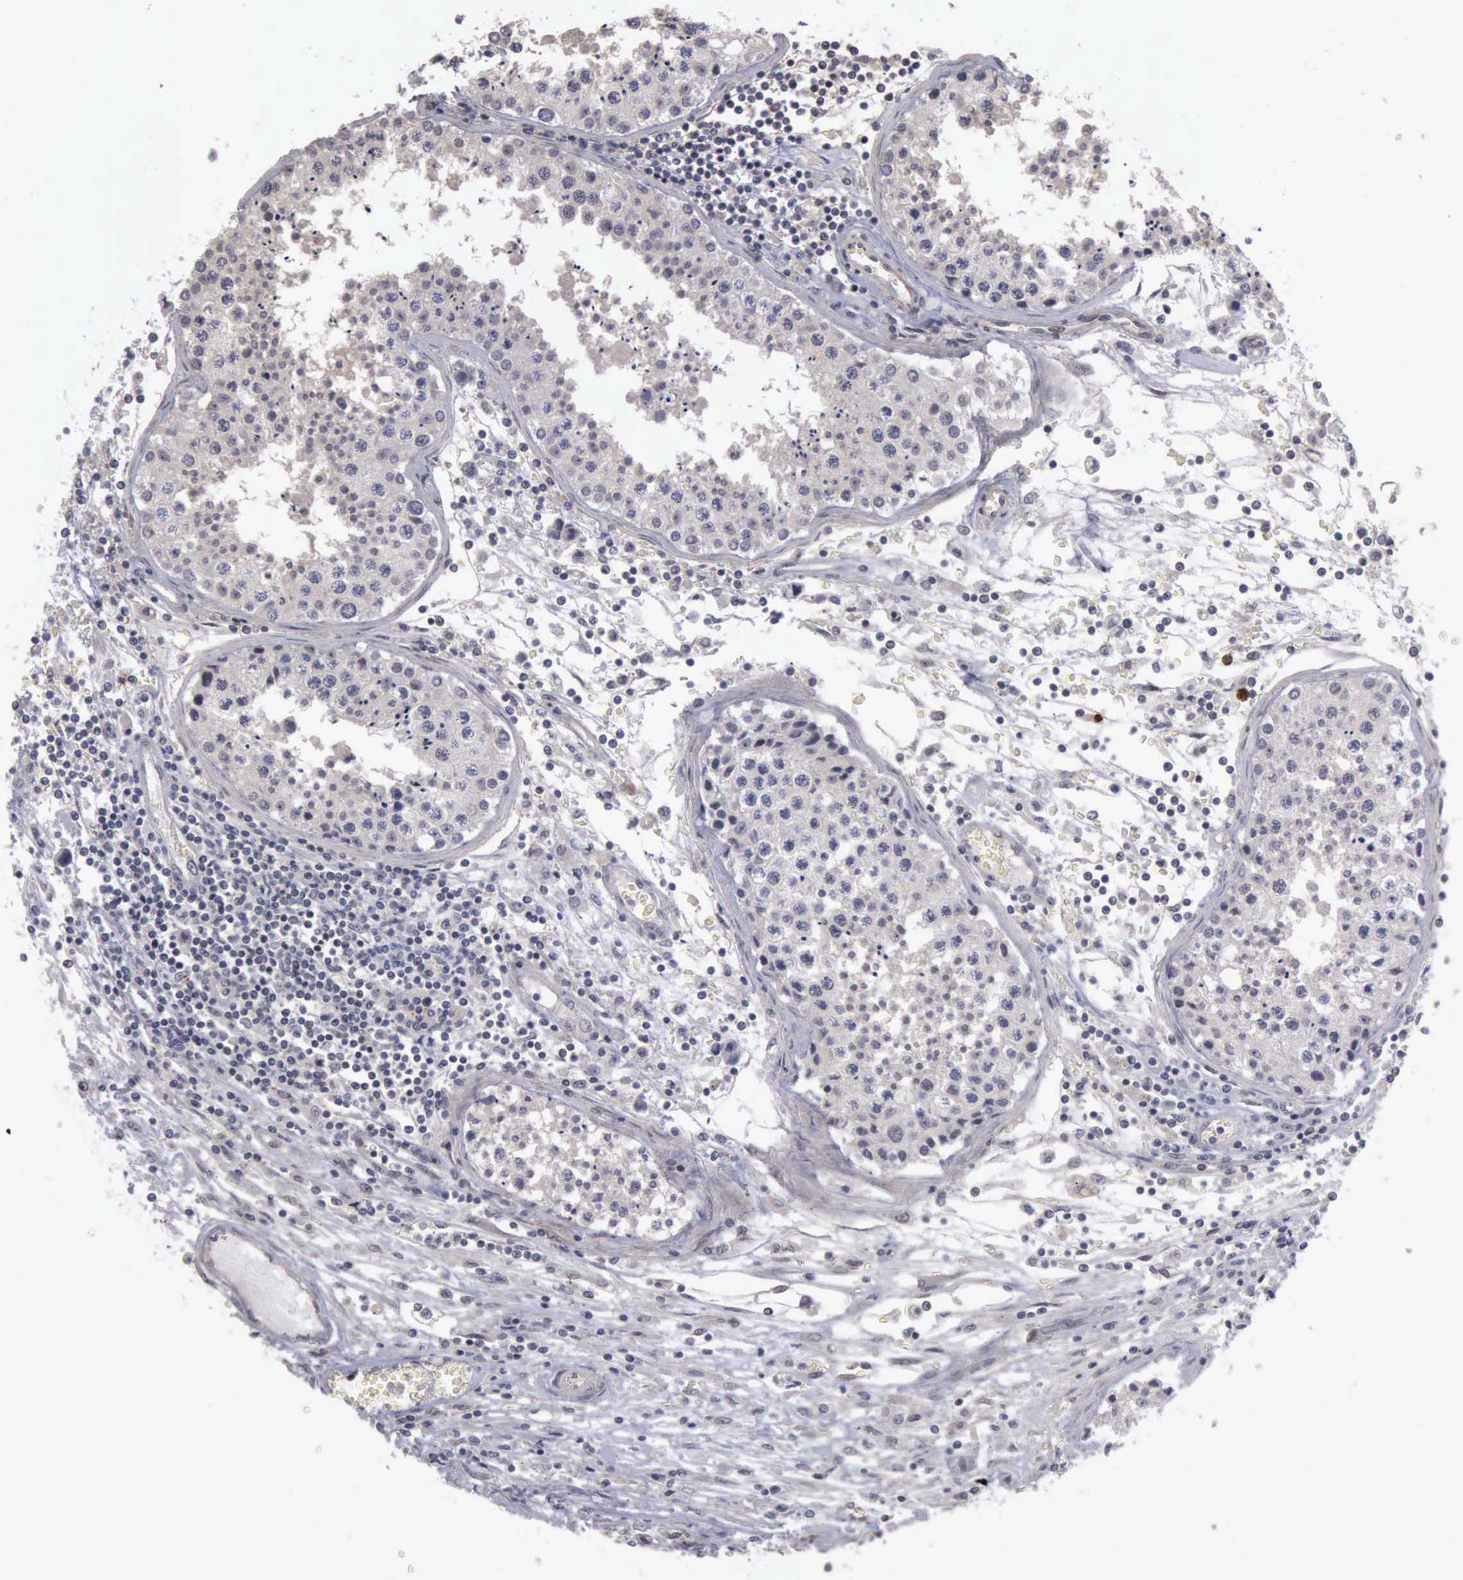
{"staining": {"intensity": "negative", "quantity": "none", "location": "none"}, "tissue": "testis cancer", "cell_type": "Tumor cells", "image_type": "cancer", "snomed": [{"axis": "morphology", "description": "Carcinoma, Embryonal, NOS"}, {"axis": "topography", "description": "Testis"}], "caption": "This is an immunohistochemistry (IHC) image of embryonal carcinoma (testis). There is no expression in tumor cells.", "gene": "MMP9", "patient": {"sex": "male", "age": 31}}